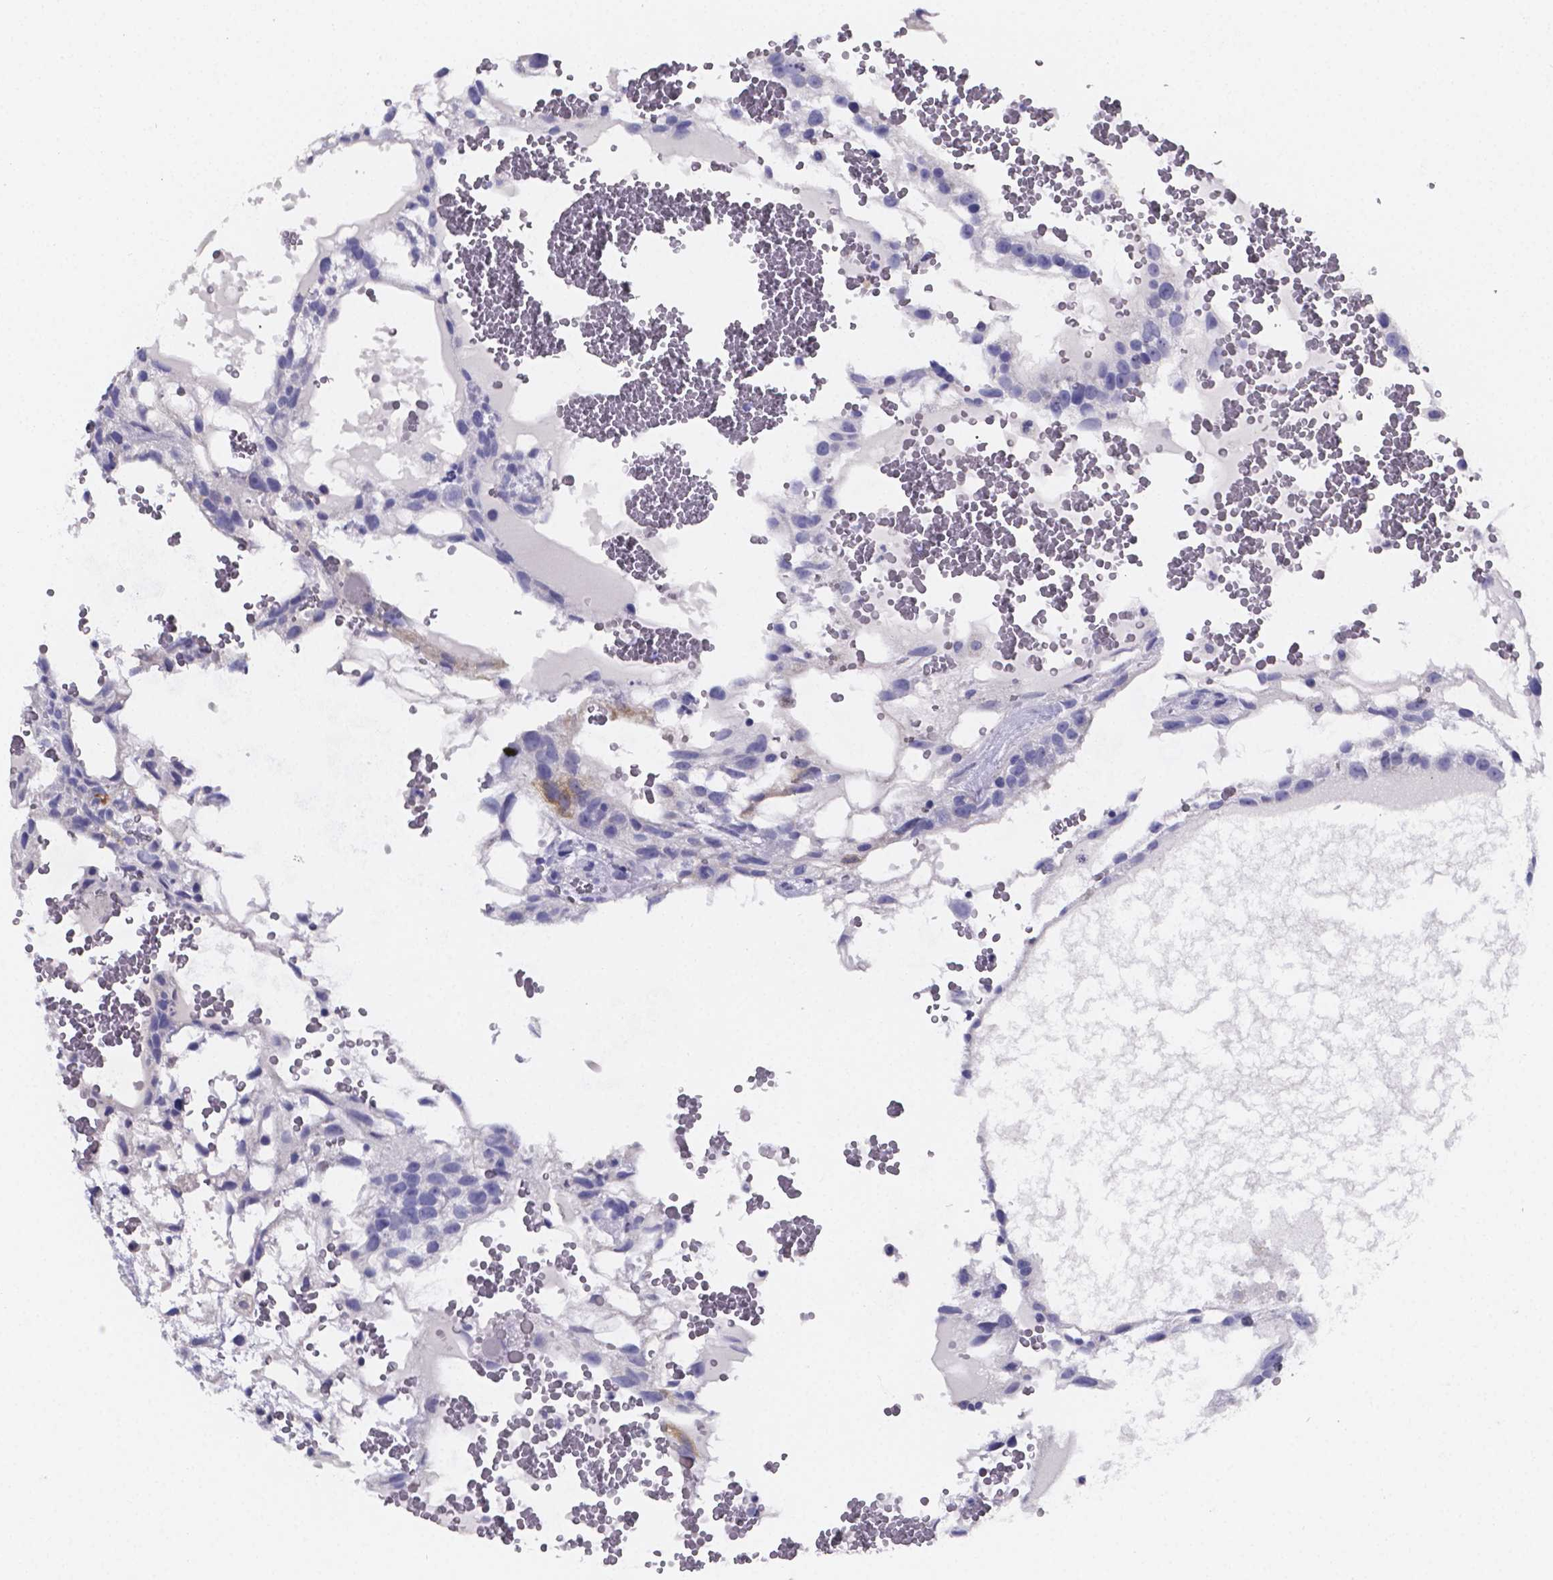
{"staining": {"intensity": "strong", "quantity": "<25%", "location": "cytoplasmic/membranous"}, "tissue": "testis cancer", "cell_type": "Tumor cells", "image_type": "cancer", "snomed": [{"axis": "morphology", "description": "Normal tissue, NOS"}, {"axis": "morphology", "description": "Carcinoma, Embryonal, NOS"}, {"axis": "topography", "description": "Testis"}], "caption": "Strong cytoplasmic/membranous positivity is identified in about <25% of tumor cells in embryonal carcinoma (testis).", "gene": "PAH", "patient": {"sex": "male", "age": 32}}